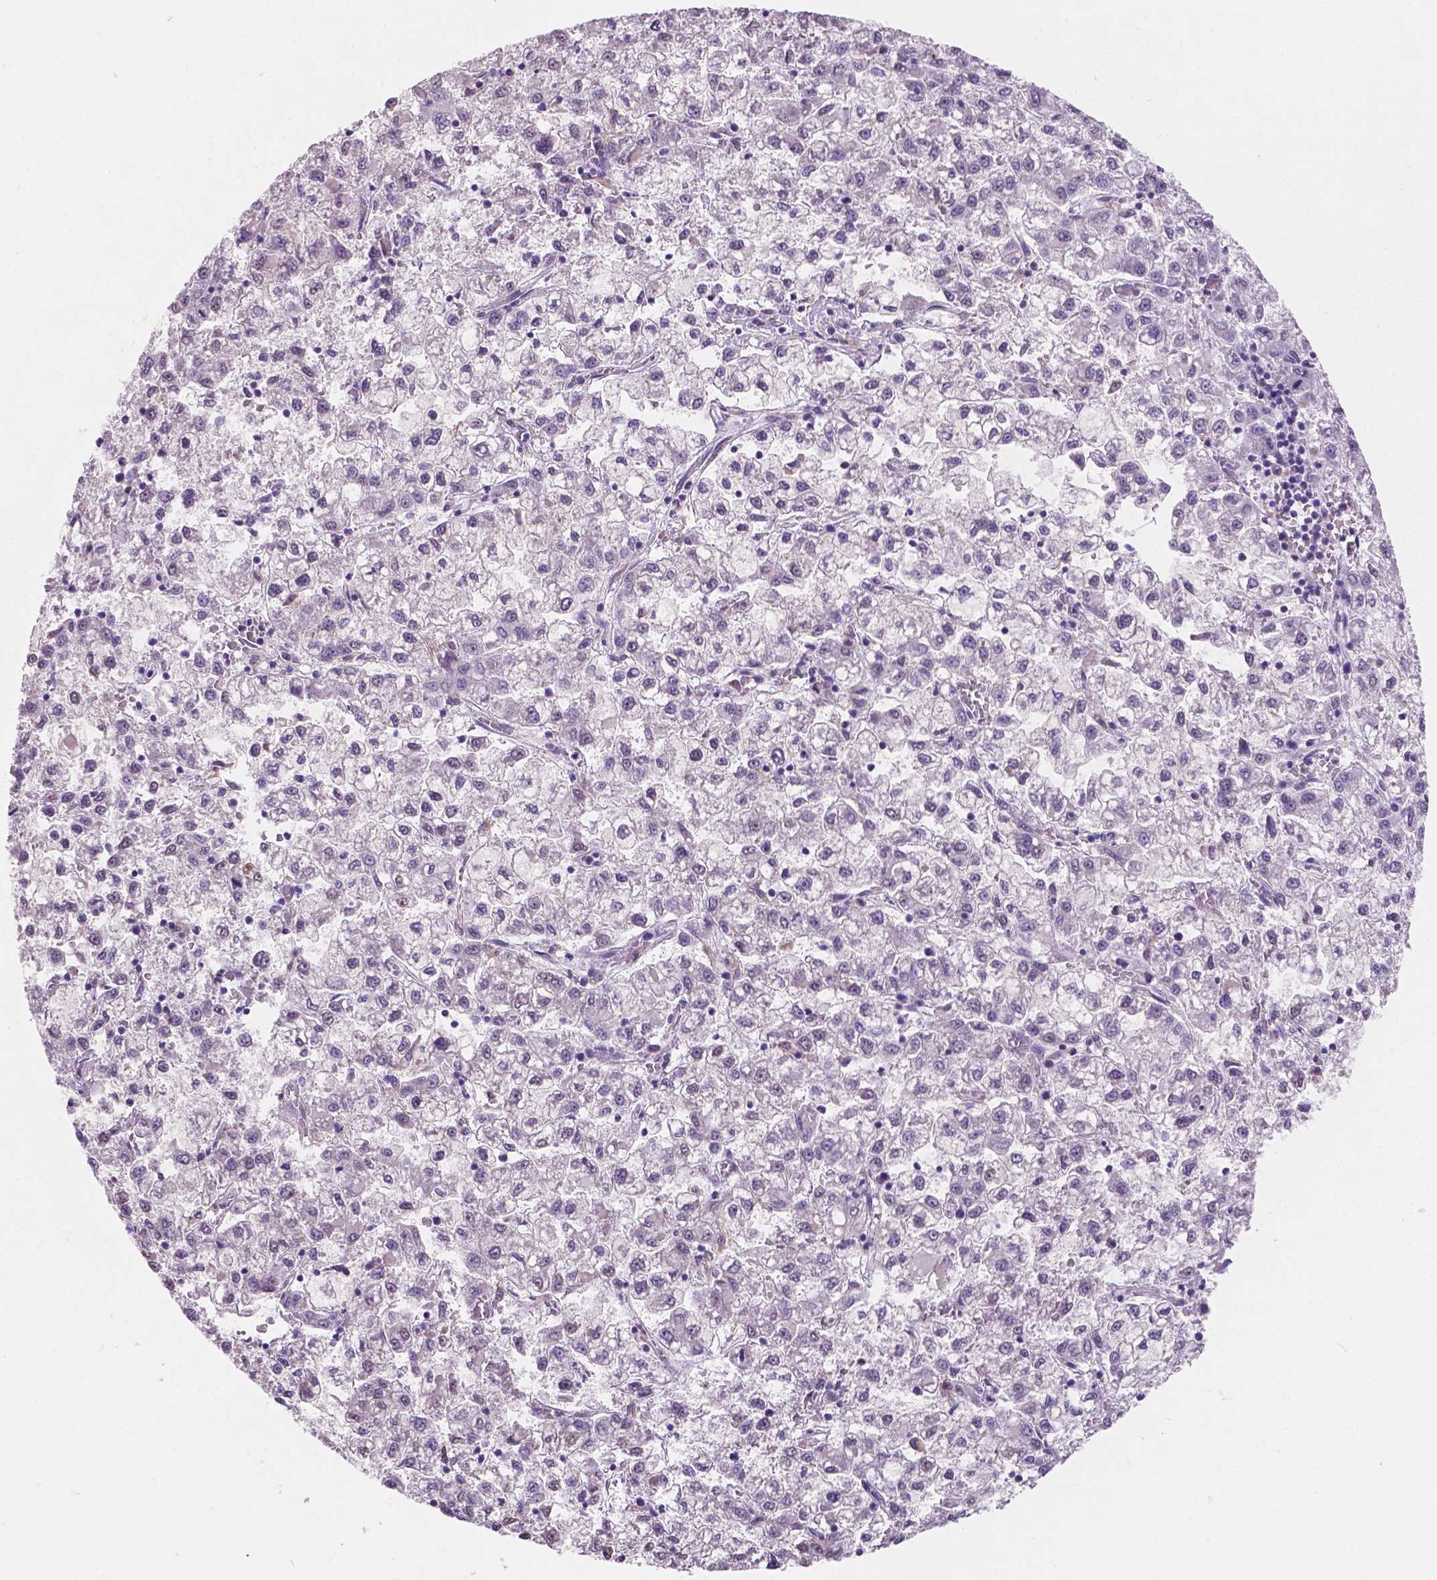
{"staining": {"intensity": "negative", "quantity": "none", "location": "none"}, "tissue": "liver cancer", "cell_type": "Tumor cells", "image_type": "cancer", "snomed": [{"axis": "morphology", "description": "Carcinoma, Hepatocellular, NOS"}, {"axis": "topography", "description": "Liver"}], "caption": "Immunohistochemistry (IHC) histopathology image of hepatocellular carcinoma (liver) stained for a protein (brown), which exhibits no staining in tumor cells.", "gene": "IREB2", "patient": {"sex": "male", "age": 40}}